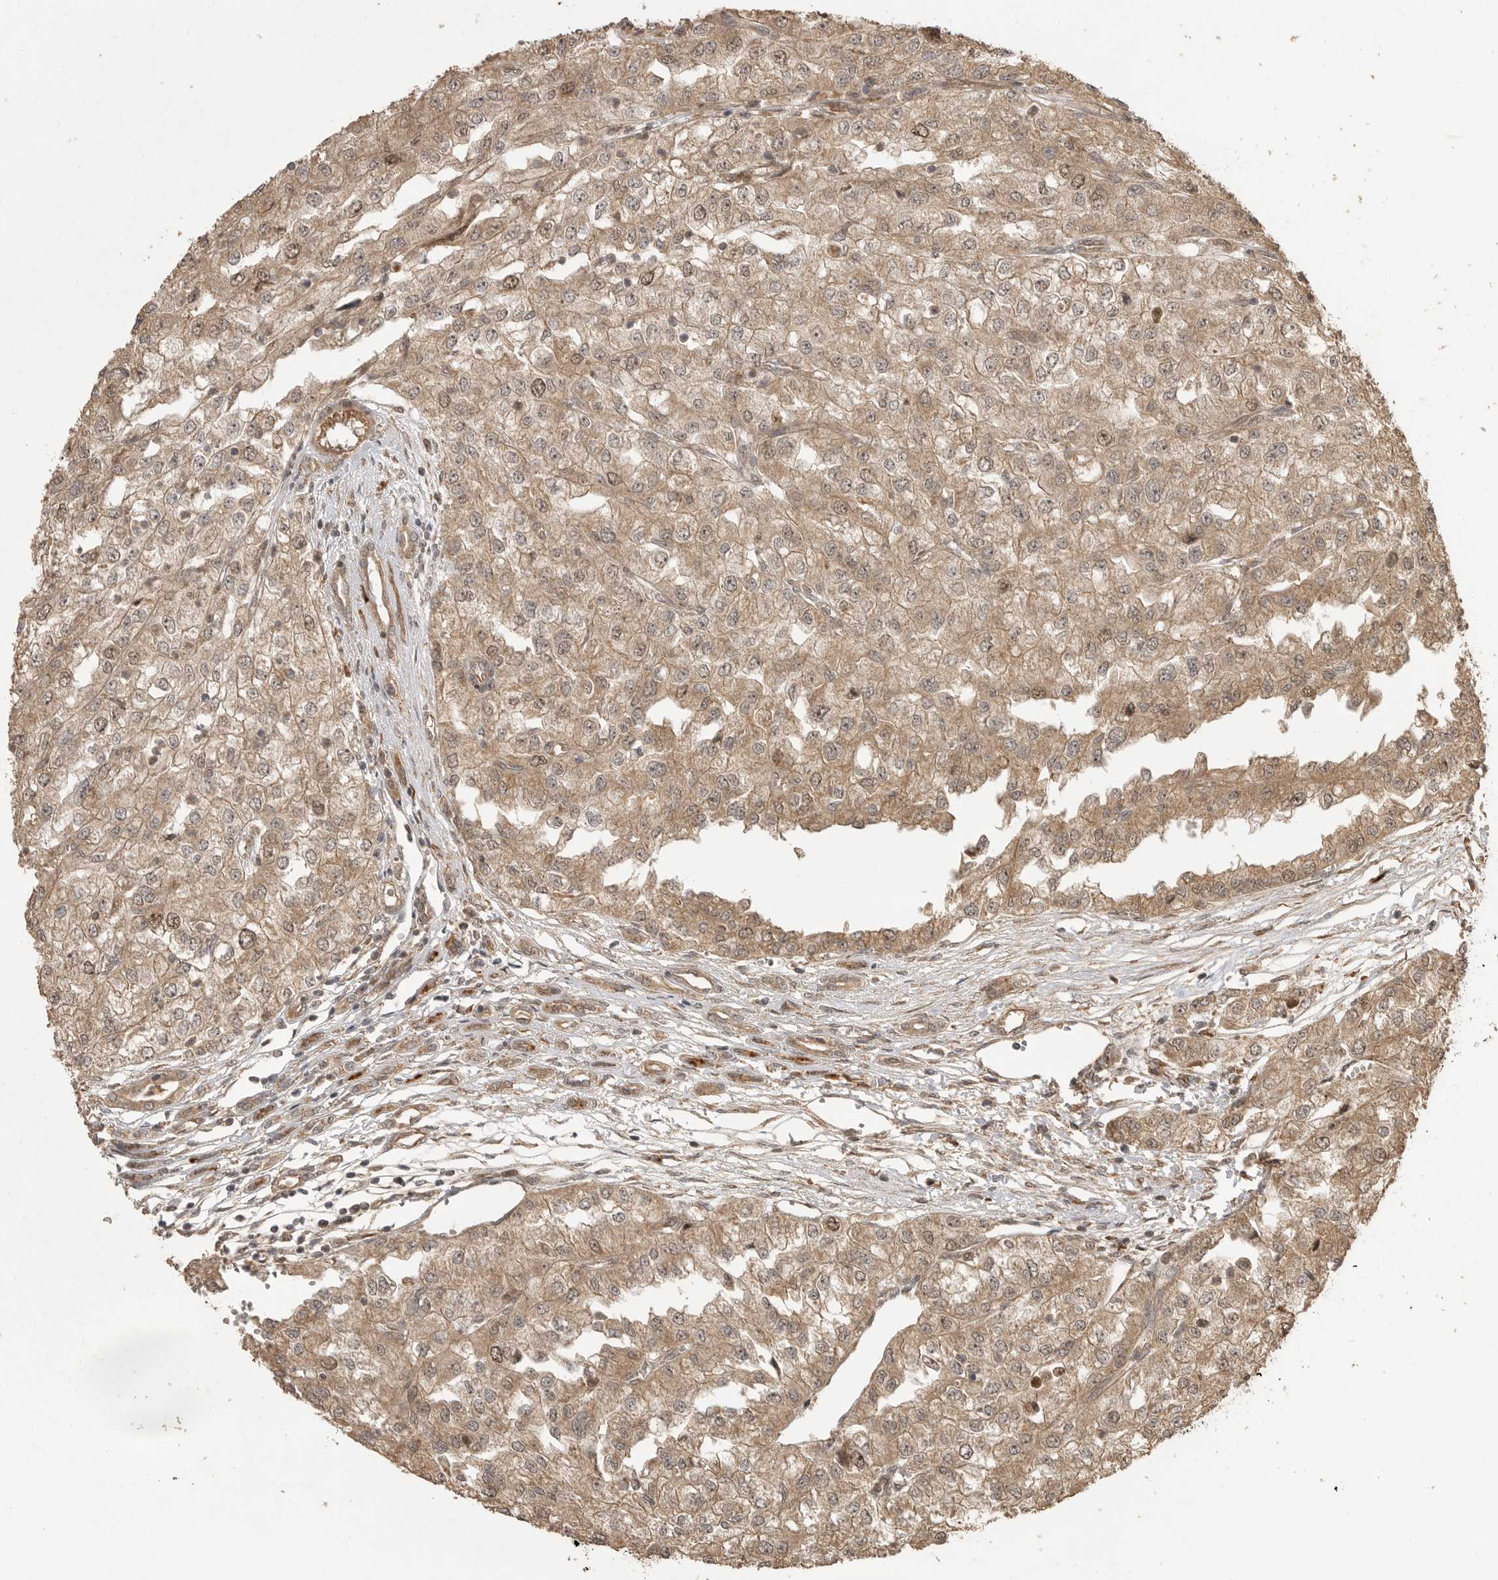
{"staining": {"intensity": "moderate", "quantity": ">75%", "location": "cytoplasmic/membranous"}, "tissue": "renal cancer", "cell_type": "Tumor cells", "image_type": "cancer", "snomed": [{"axis": "morphology", "description": "Adenocarcinoma, NOS"}, {"axis": "topography", "description": "Kidney"}], "caption": "Immunohistochemical staining of human adenocarcinoma (renal) demonstrates medium levels of moderate cytoplasmic/membranous positivity in about >75% of tumor cells. (DAB IHC with brightfield microscopy, high magnification).", "gene": "BOC", "patient": {"sex": "female", "age": 54}}